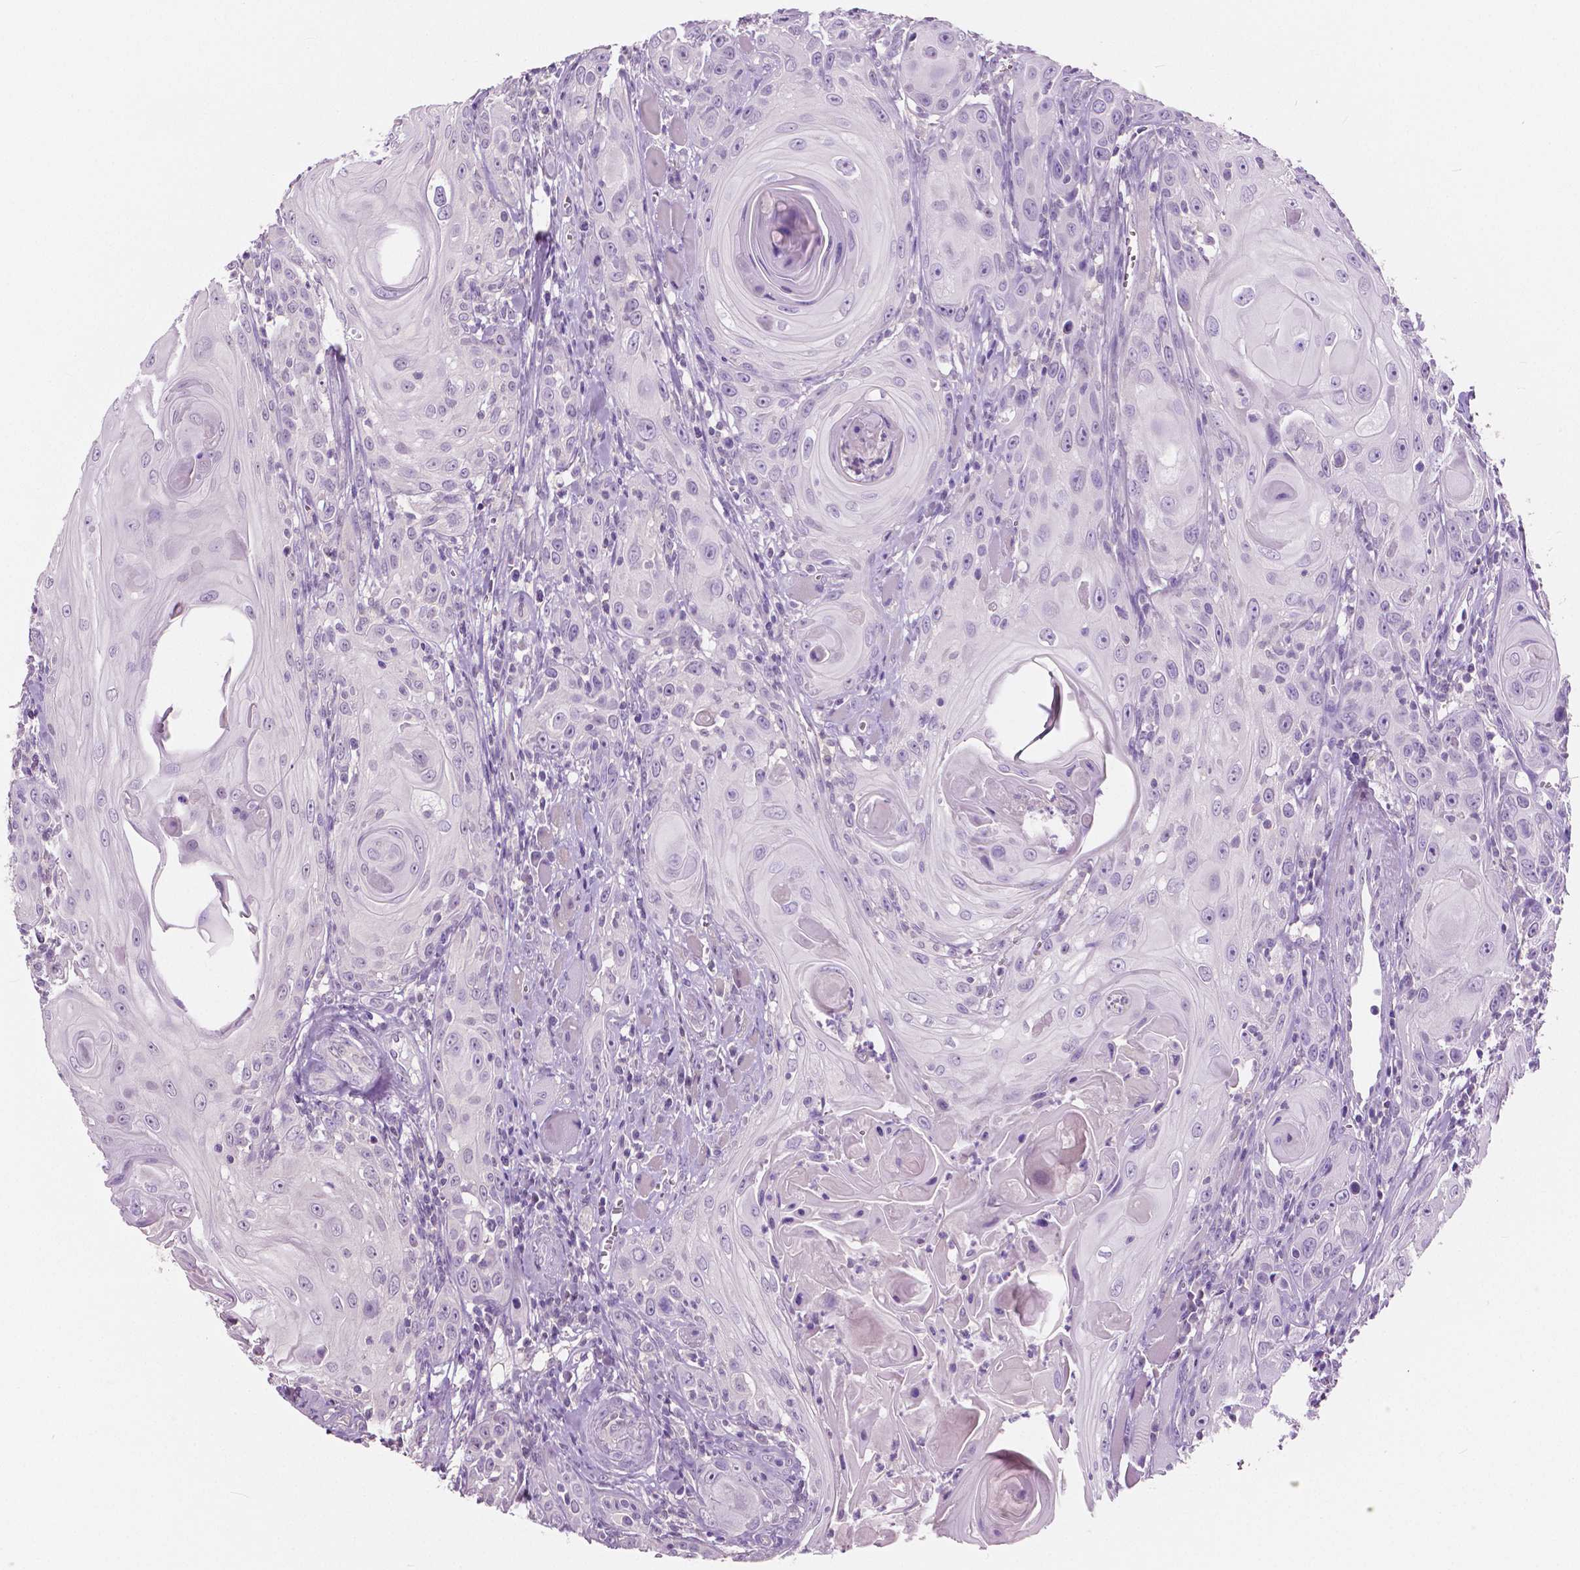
{"staining": {"intensity": "negative", "quantity": "none", "location": "none"}, "tissue": "head and neck cancer", "cell_type": "Tumor cells", "image_type": "cancer", "snomed": [{"axis": "morphology", "description": "Squamous cell carcinoma, NOS"}, {"axis": "topography", "description": "Head-Neck"}], "caption": "Tumor cells are negative for protein expression in human head and neck squamous cell carcinoma. The staining is performed using DAB (3,3'-diaminobenzidine) brown chromogen with nuclei counter-stained in using hematoxylin.", "gene": "TKFC", "patient": {"sex": "female", "age": 80}}